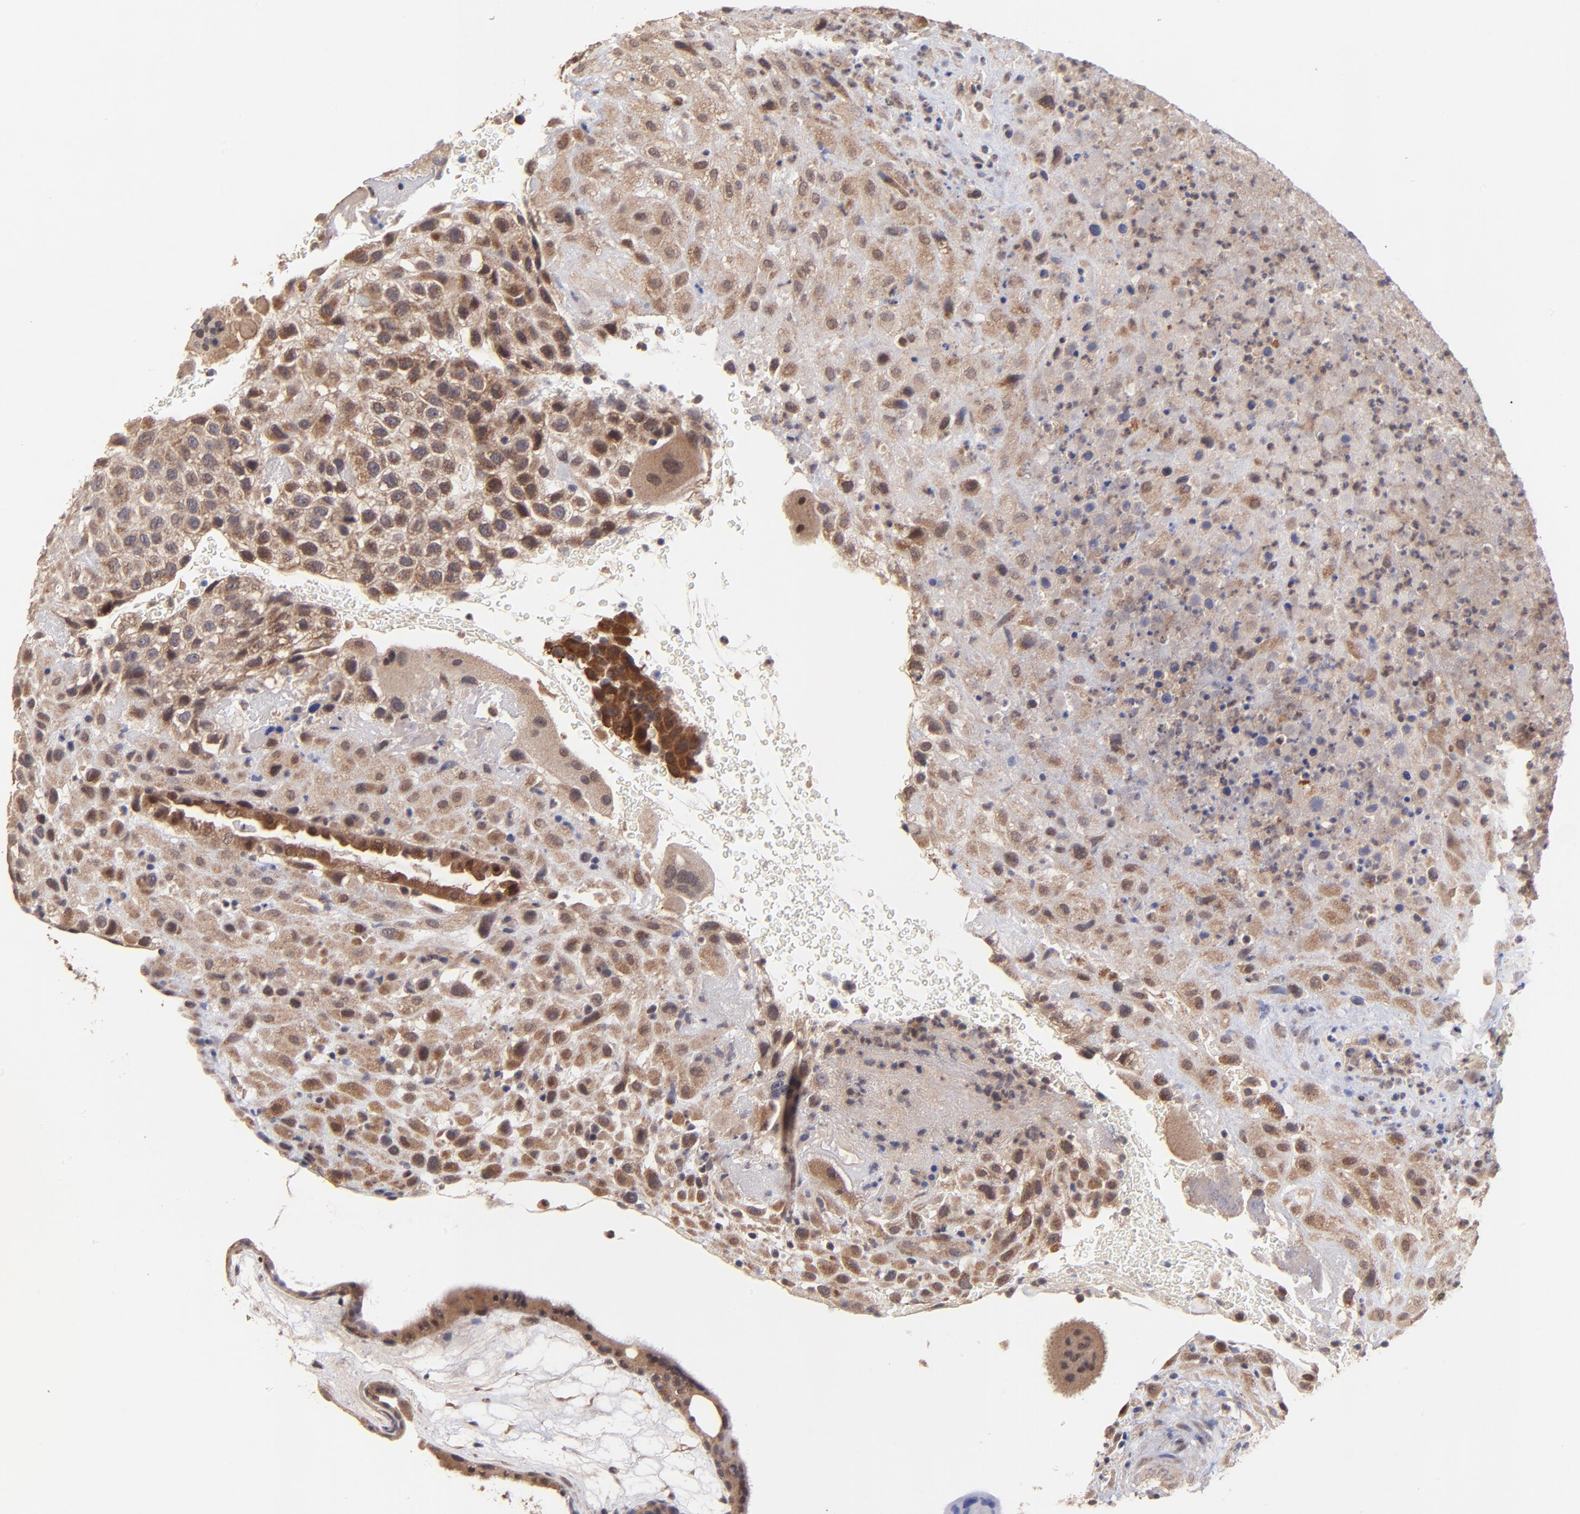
{"staining": {"intensity": "moderate", "quantity": ">75%", "location": "cytoplasmic/membranous"}, "tissue": "placenta", "cell_type": "Decidual cells", "image_type": "normal", "snomed": [{"axis": "morphology", "description": "Normal tissue, NOS"}, {"axis": "topography", "description": "Placenta"}], "caption": "This photomicrograph exhibits immunohistochemistry (IHC) staining of unremarkable placenta, with medium moderate cytoplasmic/membranous expression in about >75% of decidual cells.", "gene": "BAIAP2L2", "patient": {"sex": "female", "age": 19}}